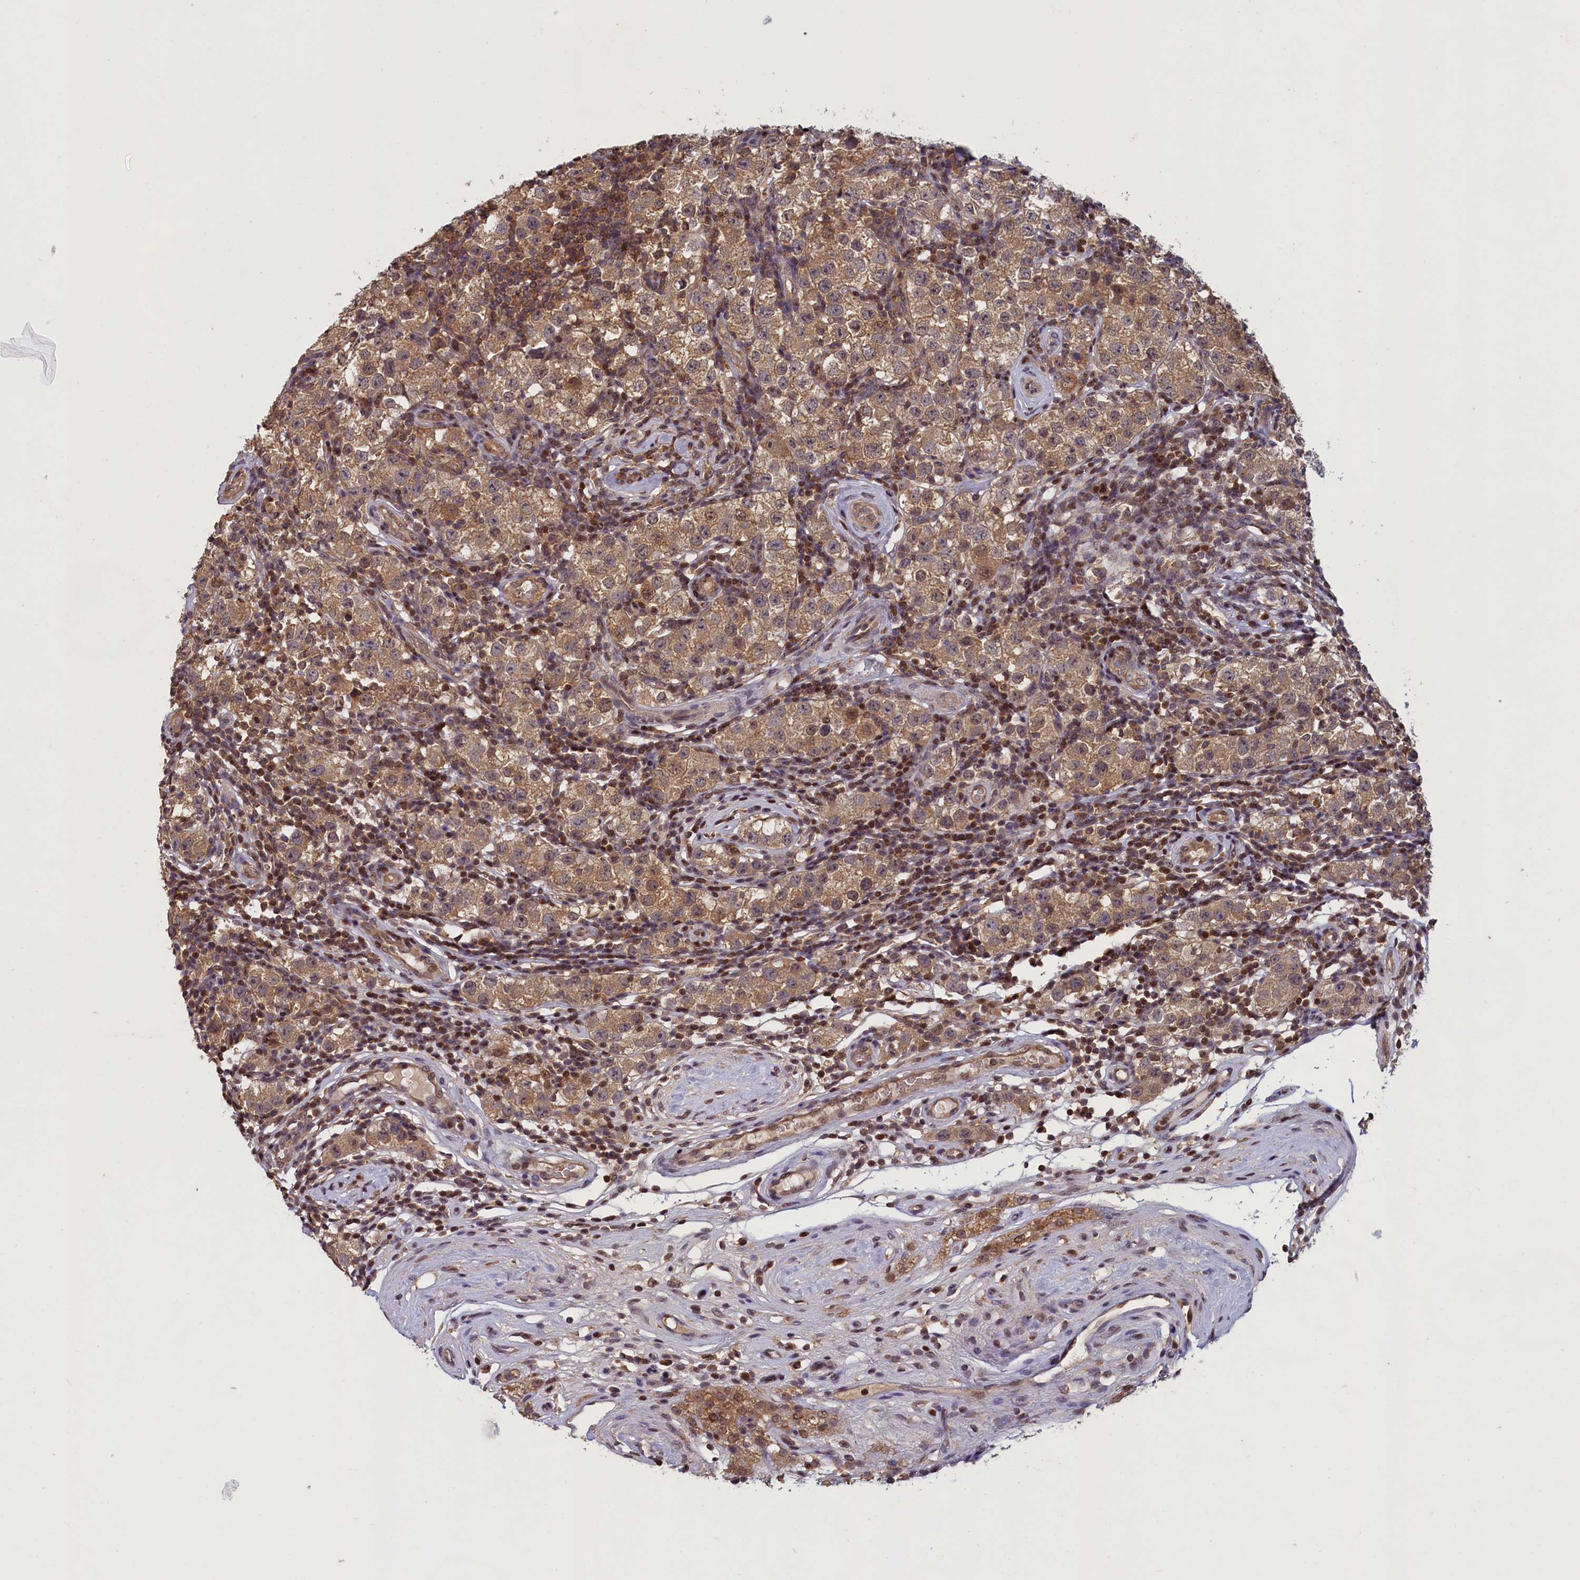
{"staining": {"intensity": "moderate", "quantity": ">75%", "location": "cytoplasmic/membranous"}, "tissue": "testis cancer", "cell_type": "Tumor cells", "image_type": "cancer", "snomed": [{"axis": "morphology", "description": "Seminoma, NOS"}, {"axis": "topography", "description": "Testis"}], "caption": "The photomicrograph exhibits staining of seminoma (testis), revealing moderate cytoplasmic/membranous protein expression (brown color) within tumor cells.", "gene": "NUBP1", "patient": {"sex": "male", "age": 34}}